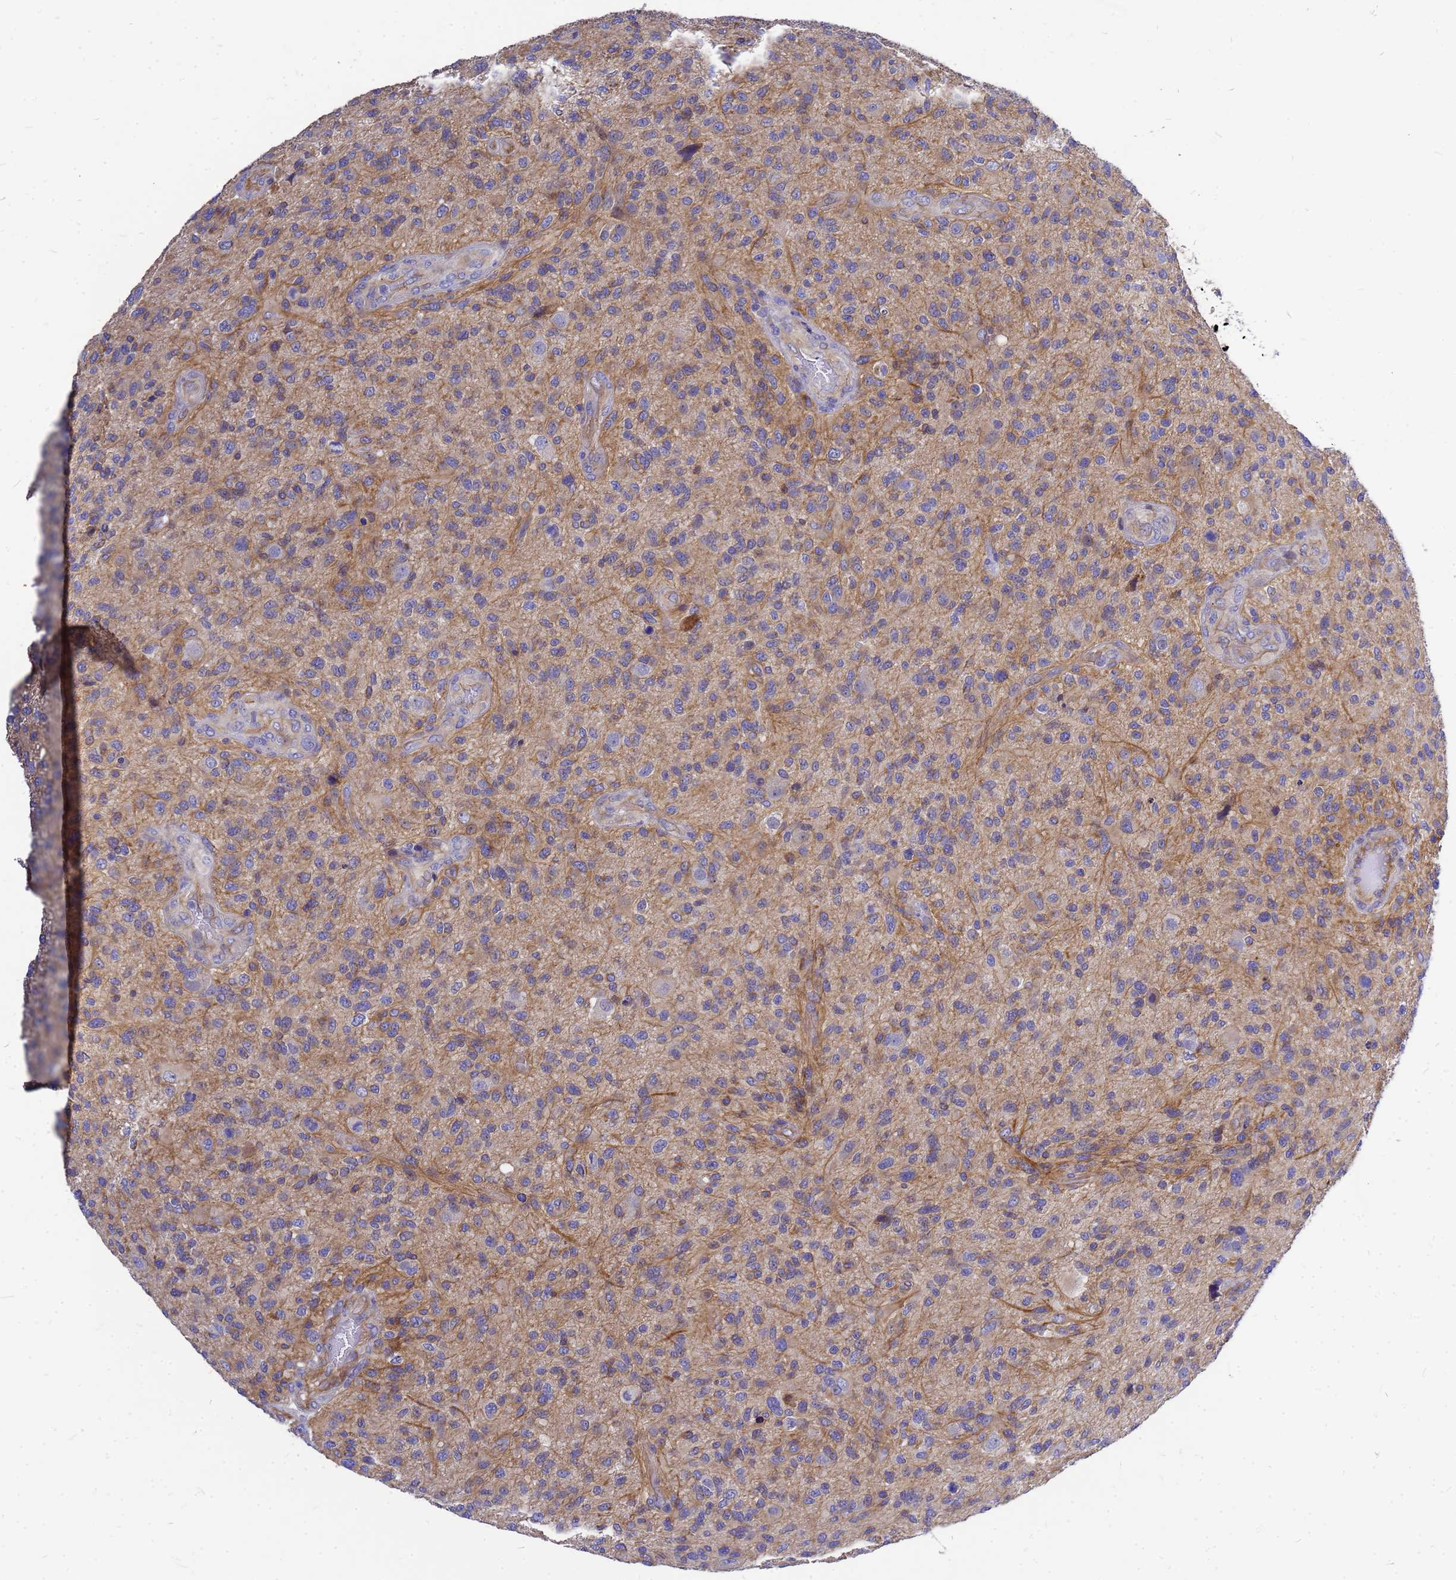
{"staining": {"intensity": "moderate", "quantity": "<25%", "location": "cytoplasmic/membranous"}, "tissue": "glioma", "cell_type": "Tumor cells", "image_type": "cancer", "snomed": [{"axis": "morphology", "description": "Glioma, malignant, High grade"}, {"axis": "topography", "description": "Brain"}], "caption": "This photomicrograph reveals glioma stained with immunohistochemistry (IHC) to label a protein in brown. The cytoplasmic/membranous of tumor cells show moderate positivity for the protein. Nuclei are counter-stained blue.", "gene": "FBXW5", "patient": {"sex": "male", "age": 47}}